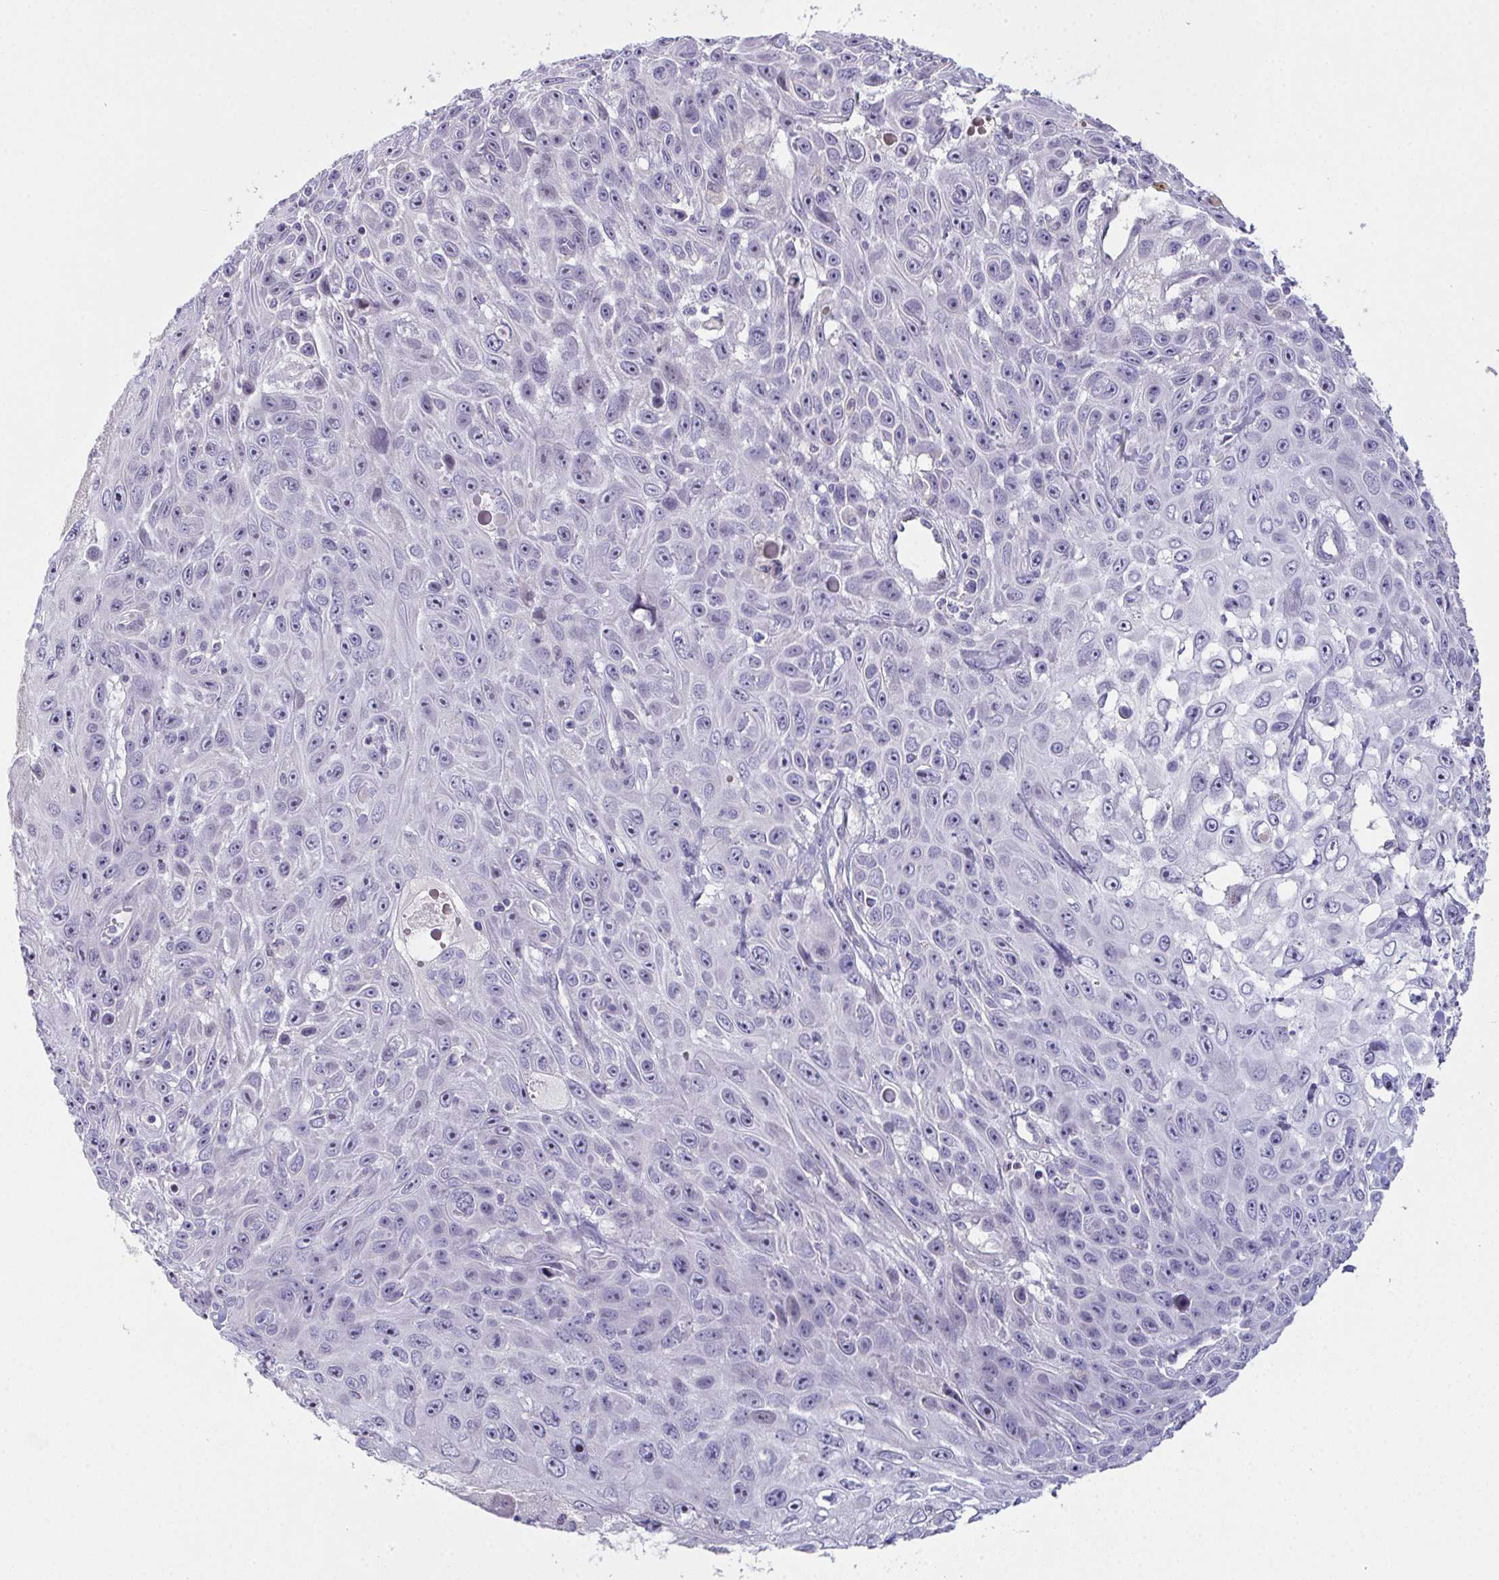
{"staining": {"intensity": "negative", "quantity": "none", "location": "none"}, "tissue": "skin cancer", "cell_type": "Tumor cells", "image_type": "cancer", "snomed": [{"axis": "morphology", "description": "Squamous cell carcinoma, NOS"}, {"axis": "topography", "description": "Skin"}], "caption": "Squamous cell carcinoma (skin) was stained to show a protein in brown. There is no significant staining in tumor cells.", "gene": "TEX19", "patient": {"sex": "male", "age": 82}}